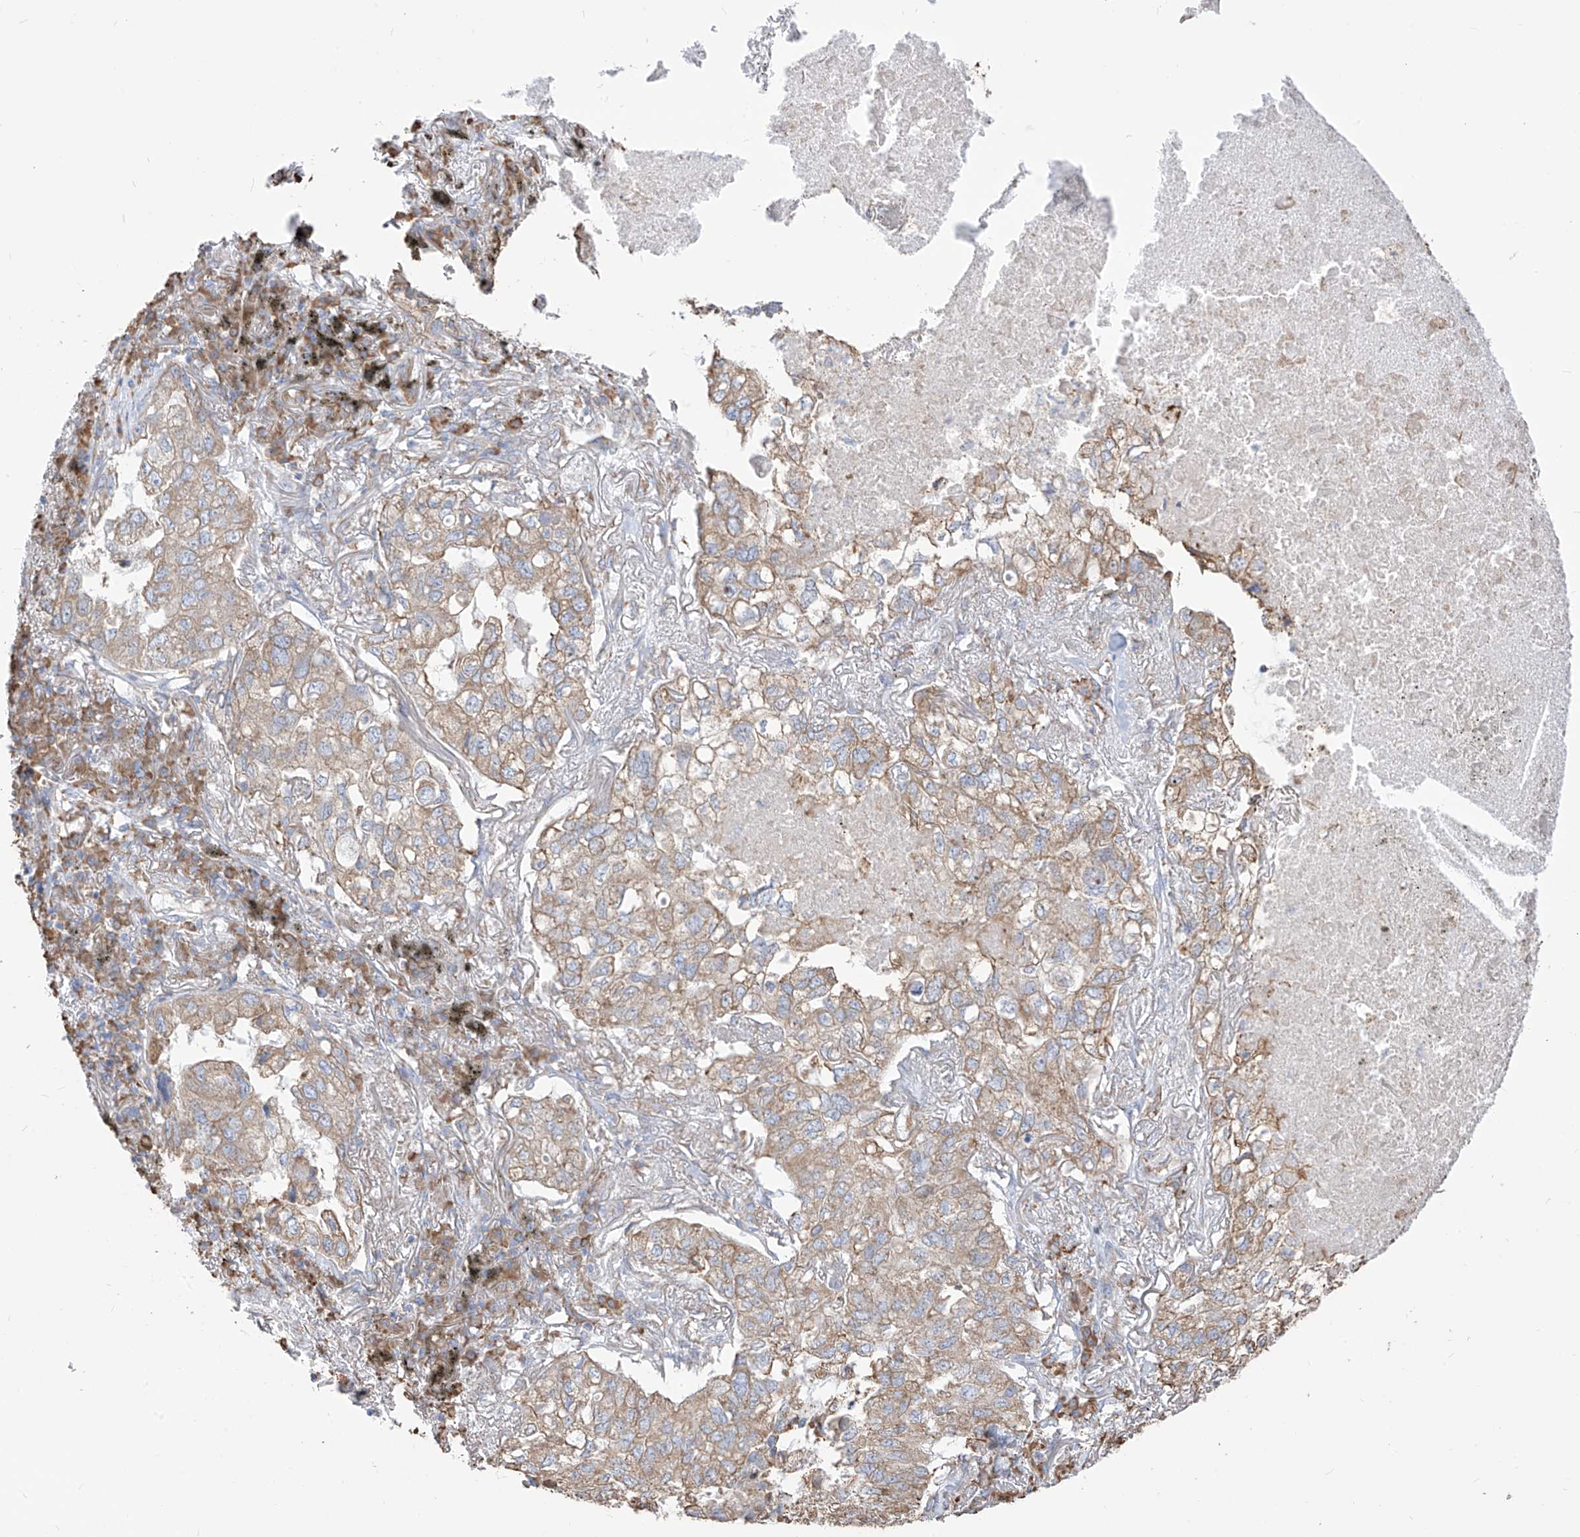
{"staining": {"intensity": "moderate", "quantity": ">75%", "location": "cytoplasmic/membranous"}, "tissue": "lung cancer", "cell_type": "Tumor cells", "image_type": "cancer", "snomed": [{"axis": "morphology", "description": "Adenocarcinoma, NOS"}, {"axis": "topography", "description": "Lung"}], "caption": "The immunohistochemical stain highlights moderate cytoplasmic/membranous staining in tumor cells of lung adenocarcinoma tissue.", "gene": "PDIA6", "patient": {"sex": "male", "age": 65}}